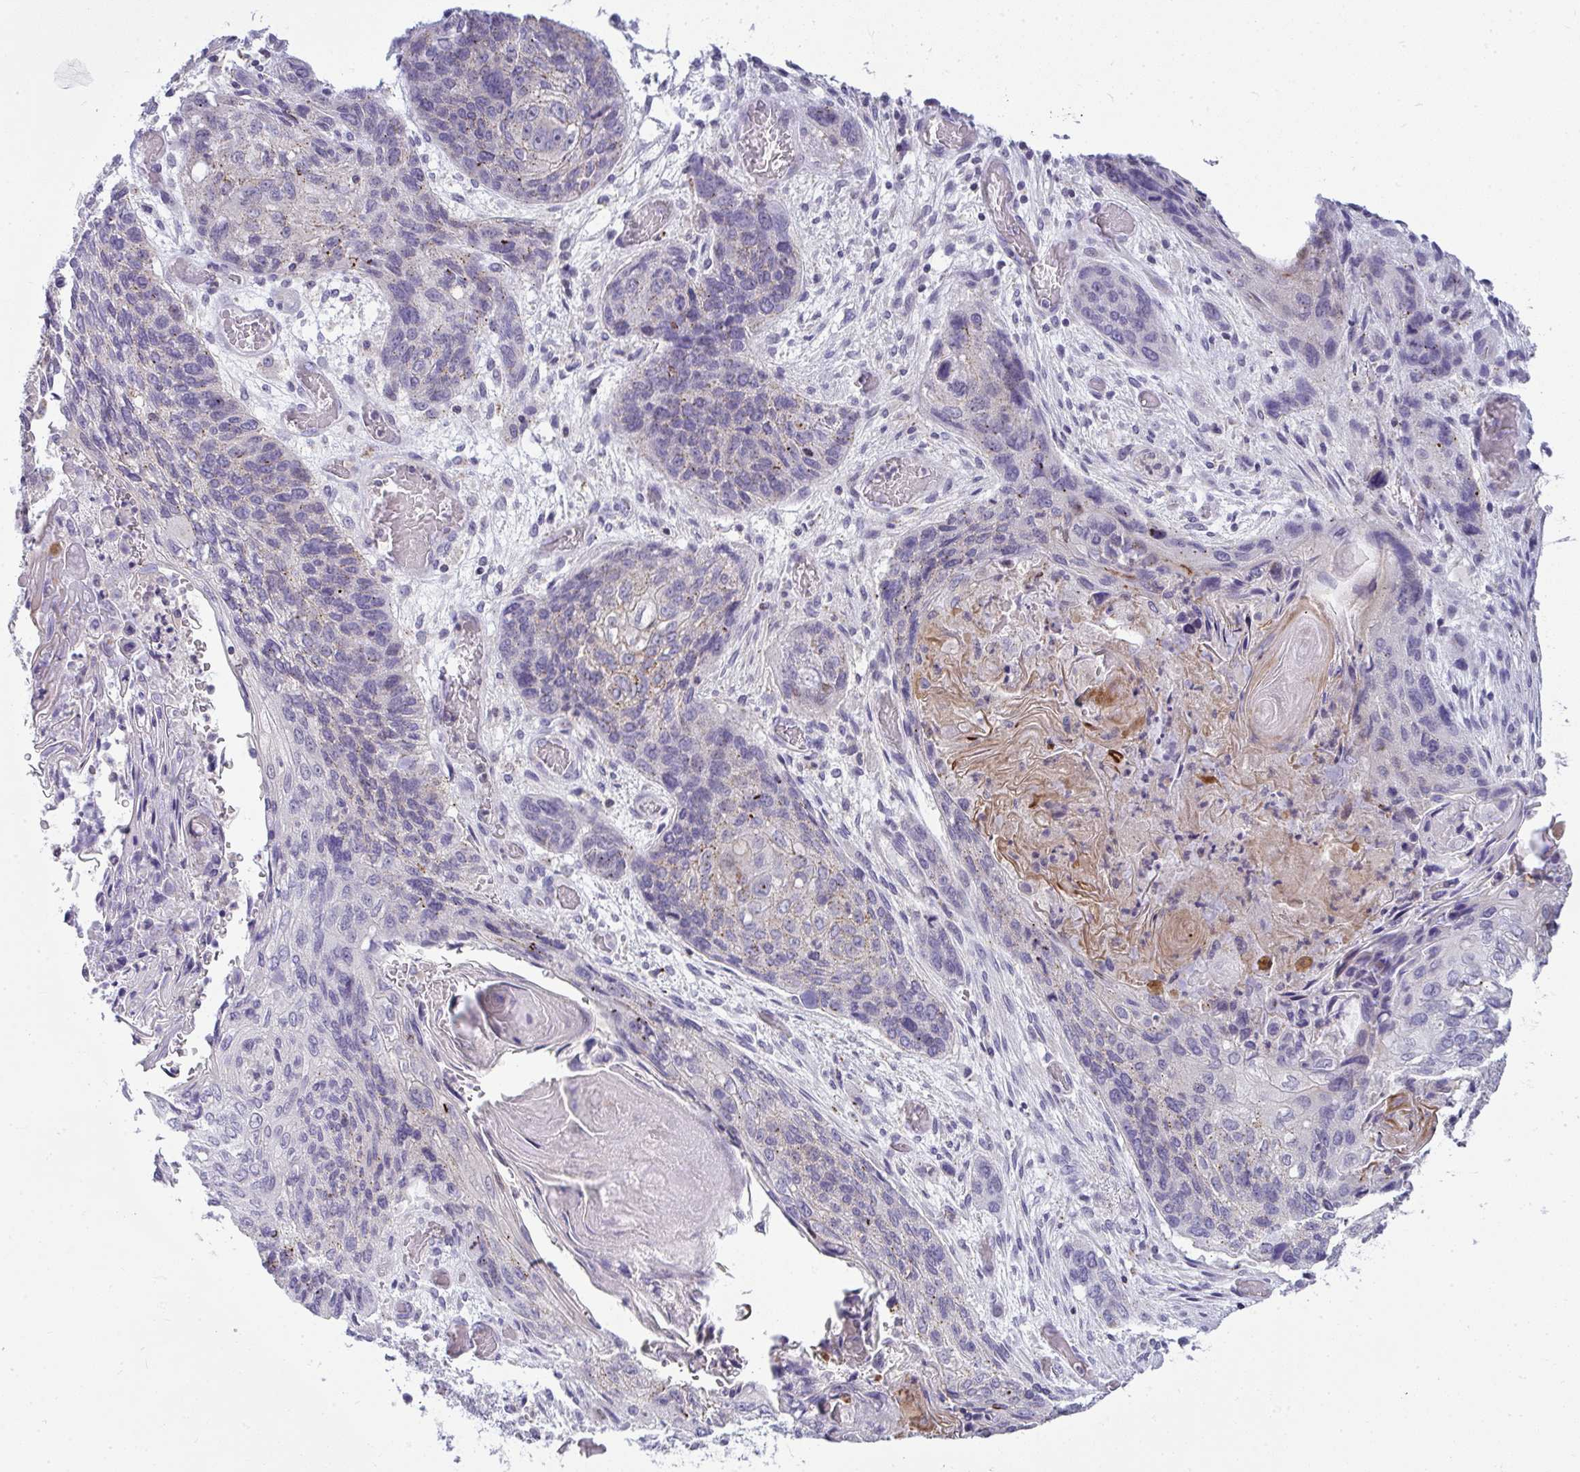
{"staining": {"intensity": "weak", "quantity": "25%-75%", "location": "cytoplasmic/membranous"}, "tissue": "lung cancer", "cell_type": "Tumor cells", "image_type": "cancer", "snomed": [{"axis": "morphology", "description": "Squamous cell carcinoma, NOS"}, {"axis": "morphology", "description": "Squamous cell carcinoma, metastatic, NOS"}, {"axis": "topography", "description": "Lymph node"}, {"axis": "topography", "description": "Lung"}], "caption": "The histopathology image demonstrates a brown stain indicating the presence of a protein in the cytoplasmic/membranous of tumor cells in lung metastatic squamous cell carcinoma. The staining was performed using DAB (3,3'-diaminobenzidine), with brown indicating positive protein expression. Nuclei are stained blue with hematoxylin.", "gene": "VPS4B", "patient": {"sex": "male", "age": 41}}